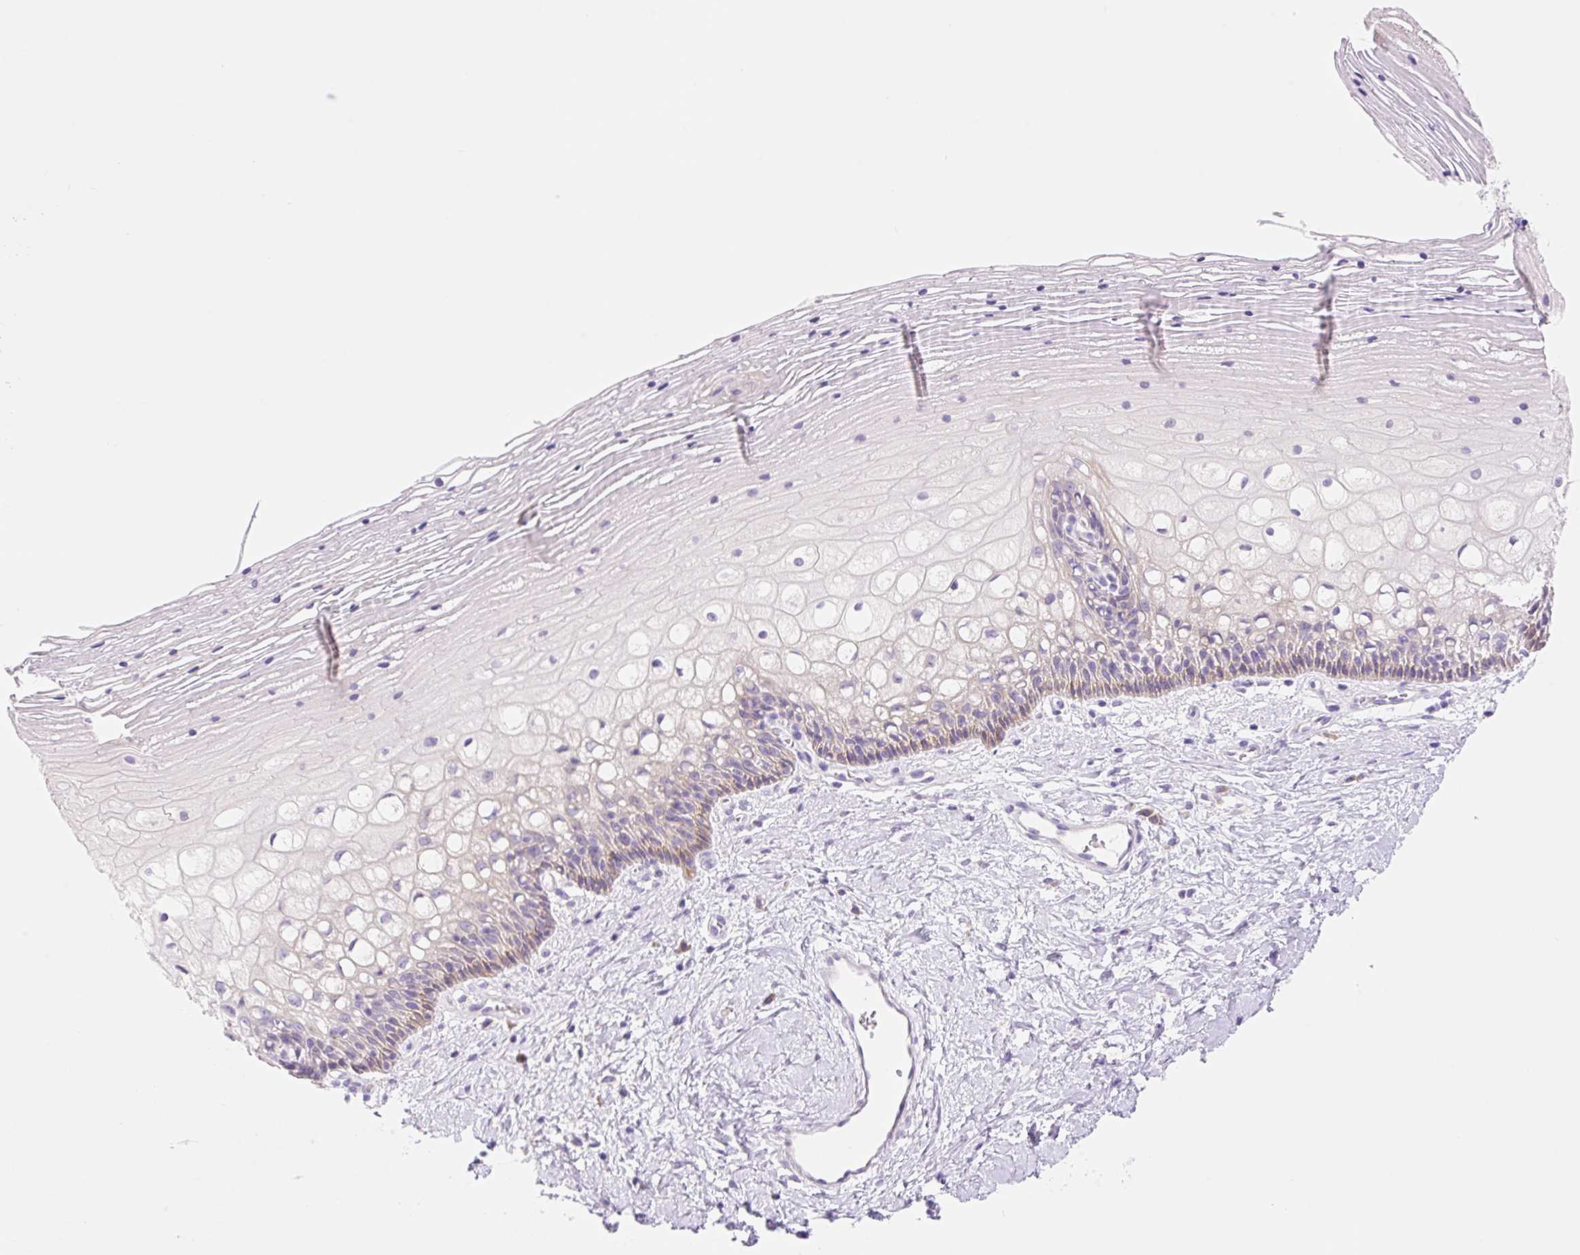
{"staining": {"intensity": "weak", "quantity": "<25%", "location": "cytoplasmic/membranous"}, "tissue": "cervix", "cell_type": "Glandular cells", "image_type": "normal", "snomed": [{"axis": "morphology", "description": "Normal tissue, NOS"}, {"axis": "topography", "description": "Cervix"}], "caption": "The histopathology image displays no staining of glandular cells in unremarkable cervix. The staining is performed using DAB (3,3'-diaminobenzidine) brown chromogen with nuclei counter-stained in using hematoxylin.", "gene": "DENND5A", "patient": {"sex": "female", "age": 36}}